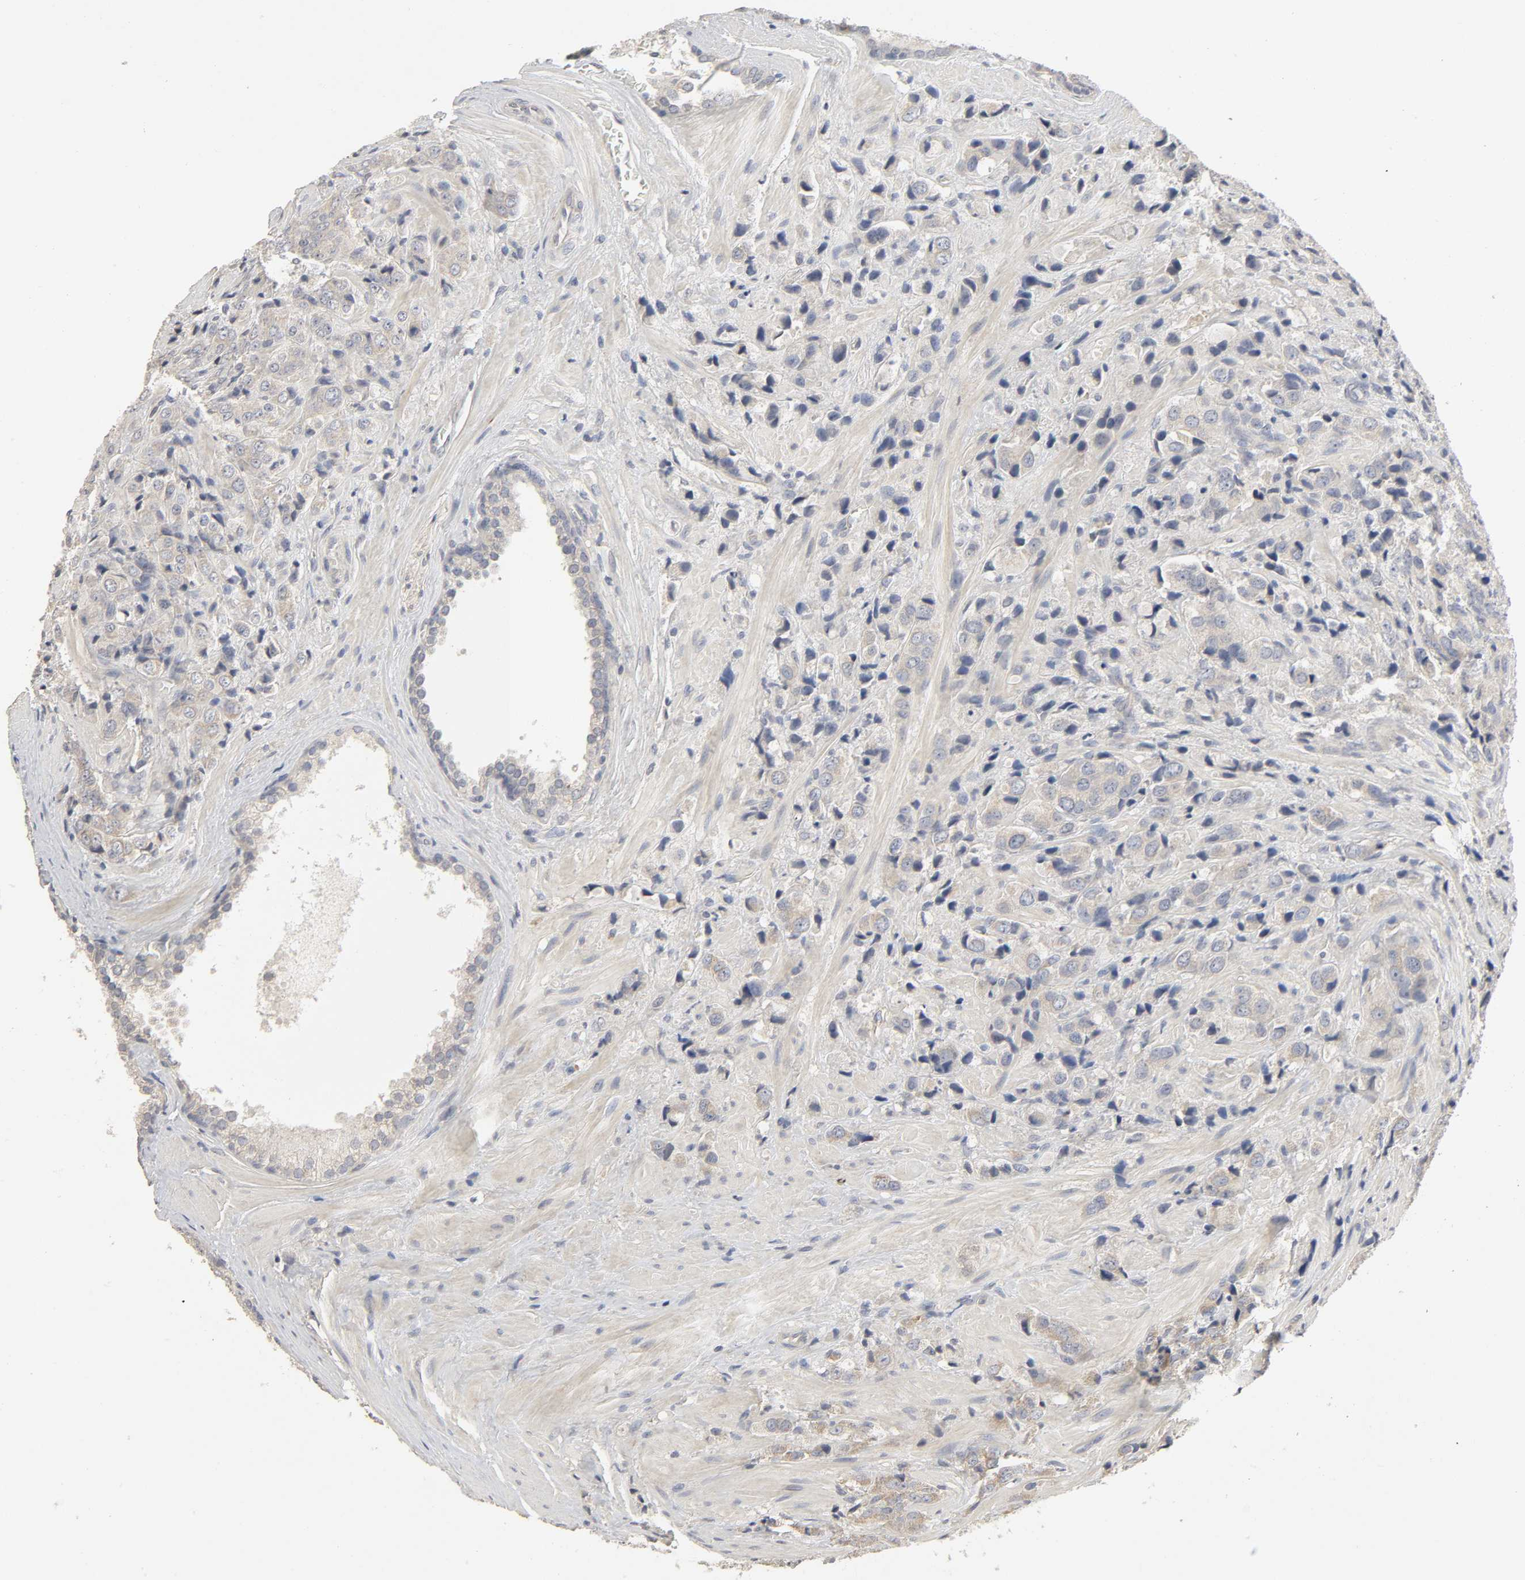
{"staining": {"intensity": "weak", "quantity": "<25%", "location": "cytoplasmic/membranous"}, "tissue": "prostate cancer", "cell_type": "Tumor cells", "image_type": "cancer", "snomed": [{"axis": "morphology", "description": "Adenocarcinoma, High grade"}, {"axis": "topography", "description": "Prostate"}], "caption": "This histopathology image is of prostate cancer stained with immunohistochemistry to label a protein in brown with the nuclei are counter-stained blue. There is no expression in tumor cells. (DAB IHC visualized using brightfield microscopy, high magnification).", "gene": "SLC10A2", "patient": {"sex": "male", "age": 70}}